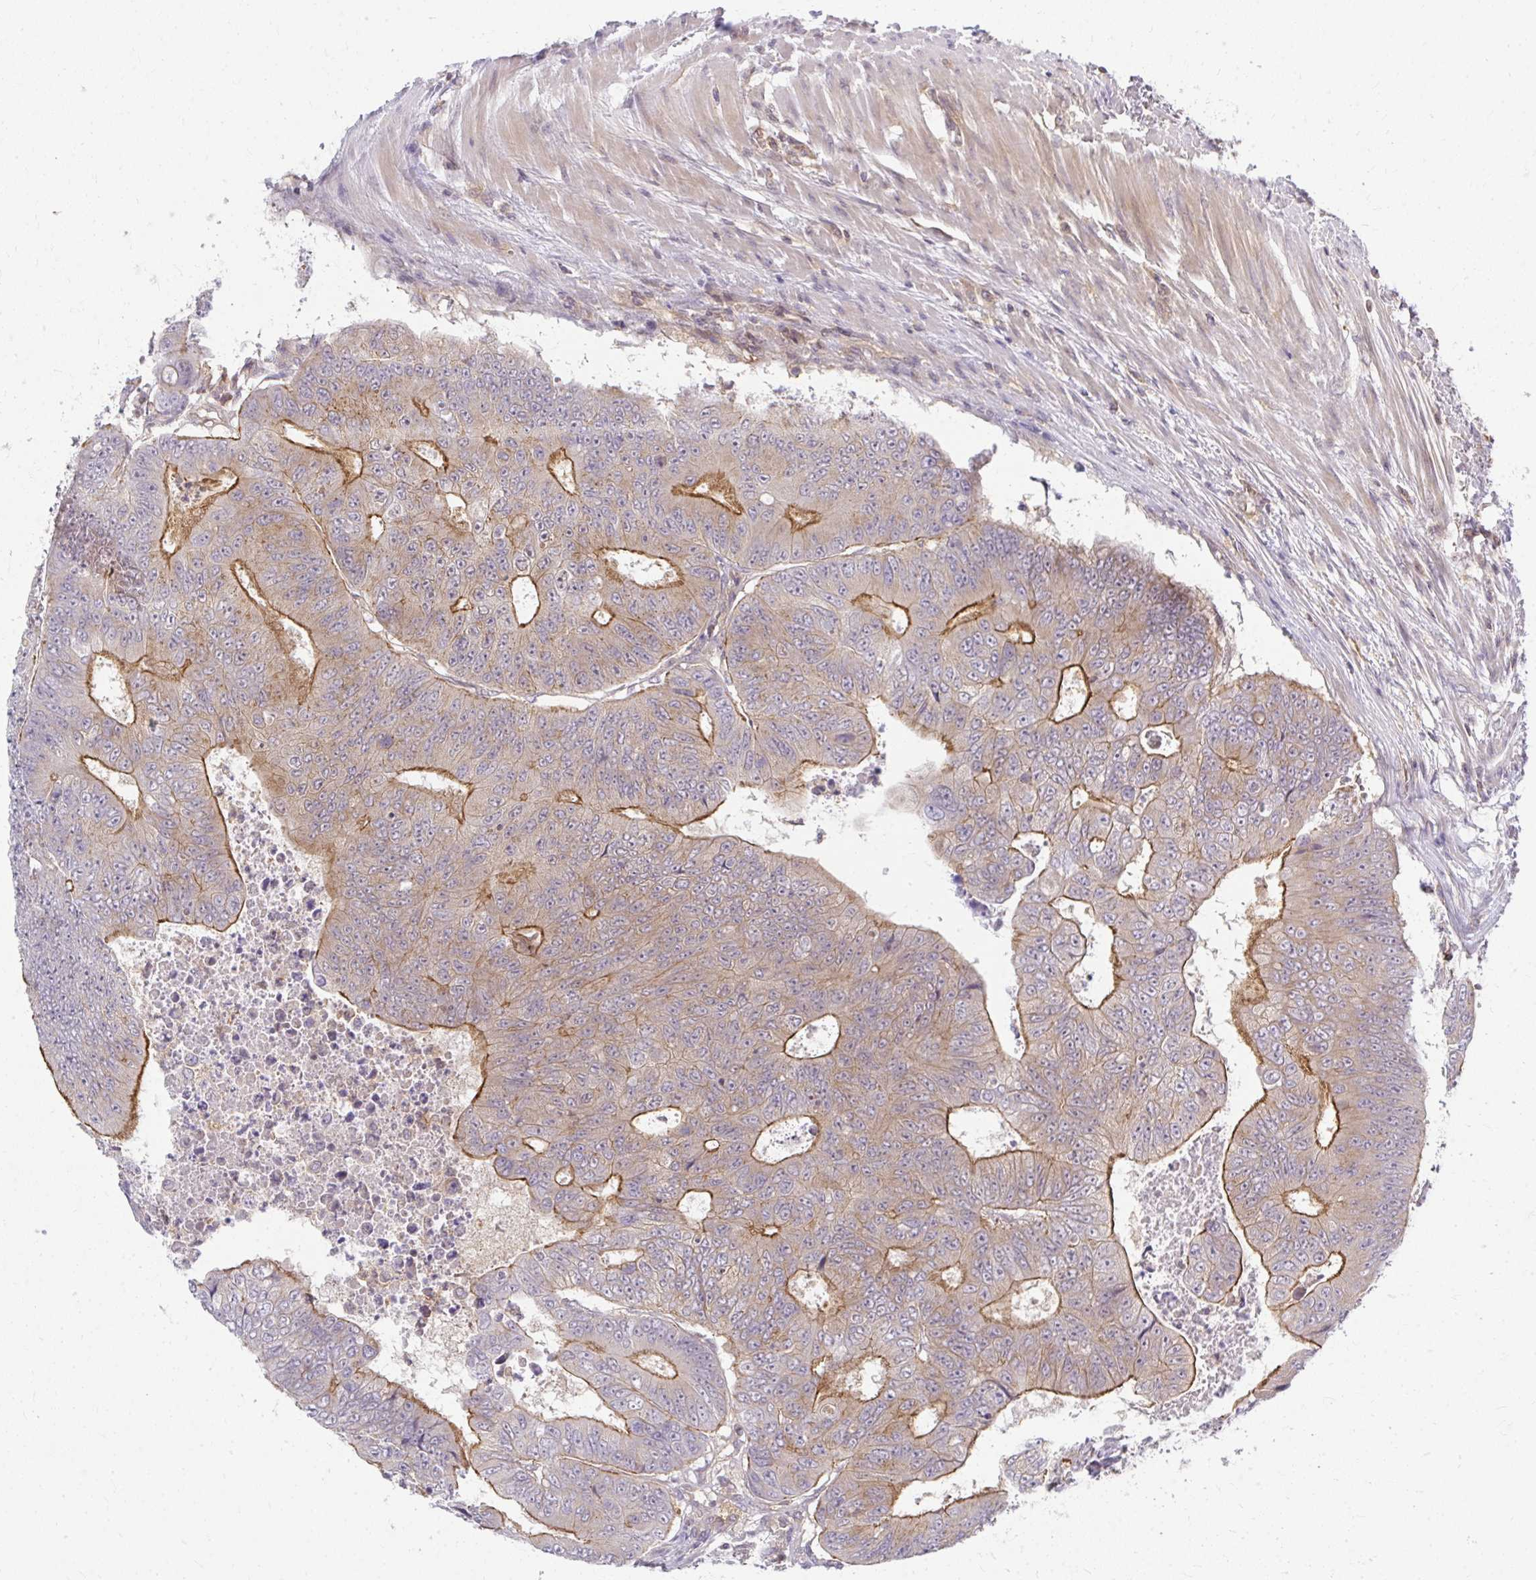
{"staining": {"intensity": "strong", "quantity": "25%-75%", "location": "cytoplasmic/membranous"}, "tissue": "colorectal cancer", "cell_type": "Tumor cells", "image_type": "cancer", "snomed": [{"axis": "morphology", "description": "Adenocarcinoma, NOS"}, {"axis": "topography", "description": "Colon"}], "caption": "Protein staining of colorectal adenocarcinoma tissue reveals strong cytoplasmic/membranous staining in about 25%-75% of tumor cells.", "gene": "HDHD2", "patient": {"sex": "female", "age": 48}}